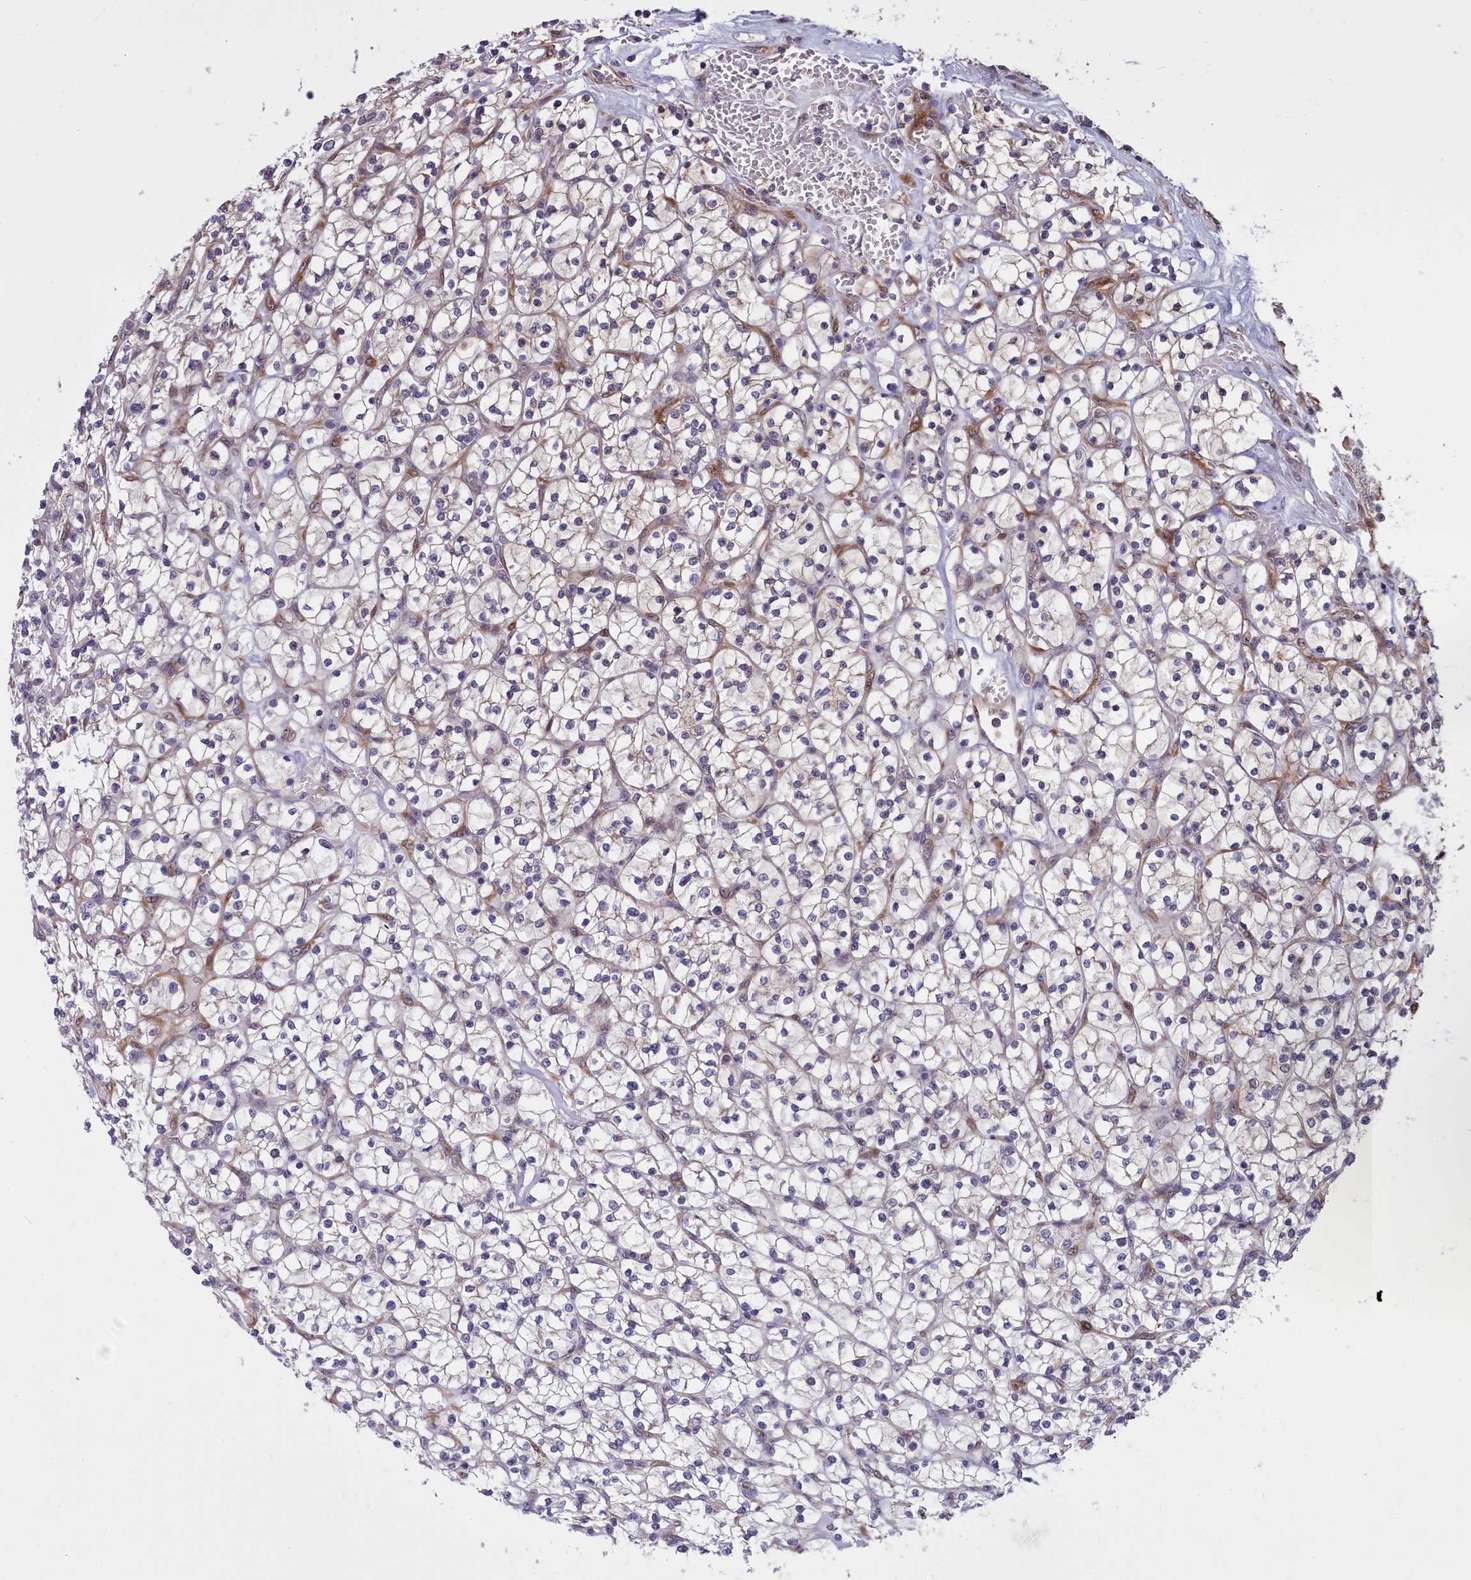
{"staining": {"intensity": "negative", "quantity": "none", "location": "none"}, "tissue": "renal cancer", "cell_type": "Tumor cells", "image_type": "cancer", "snomed": [{"axis": "morphology", "description": "Adenocarcinoma, NOS"}, {"axis": "topography", "description": "Kidney"}], "caption": "Tumor cells show no significant protein expression in renal cancer (adenocarcinoma).", "gene": "BCAR1", "patient": {"sex": "female", "age": 64}}